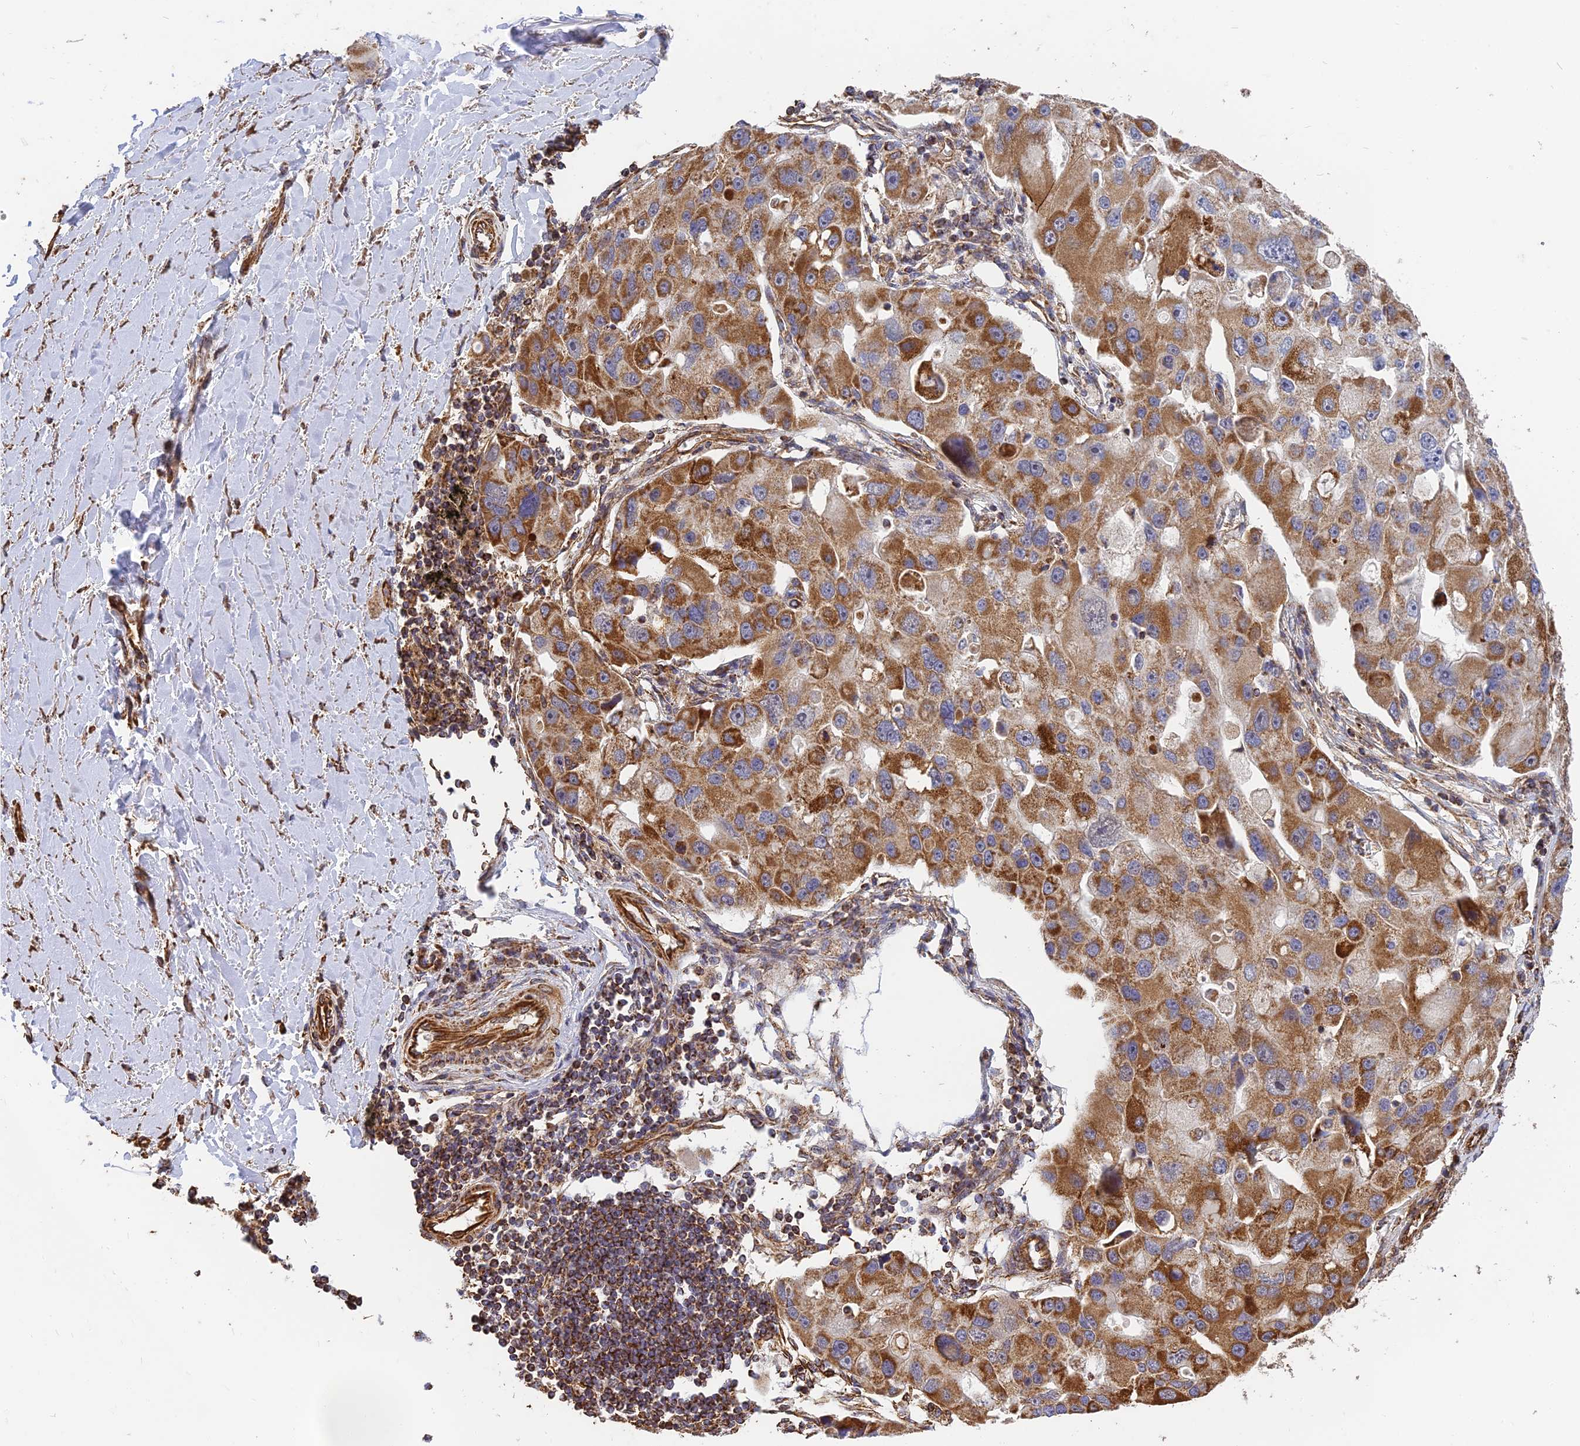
{"staining": {"intensity": "moderate", "quantity": ">75%", "location": "cytoplasmic/membranous"}, "tissue": "lung cancer", "cell_type": "Tumor cells", "image_type": "cancer", "snomed": [{"axis": "morphology", "description": "Adenocarcinoma, NOS"}, {"axis": "topography", "description": "Lung"}], "caption": "Adenocarcinoma (lung) stained with a protein marker demonstrates moderate staining in tumor cells.", "gene": "DSTYK", "patient": {"sex": "female", "age": 54}}